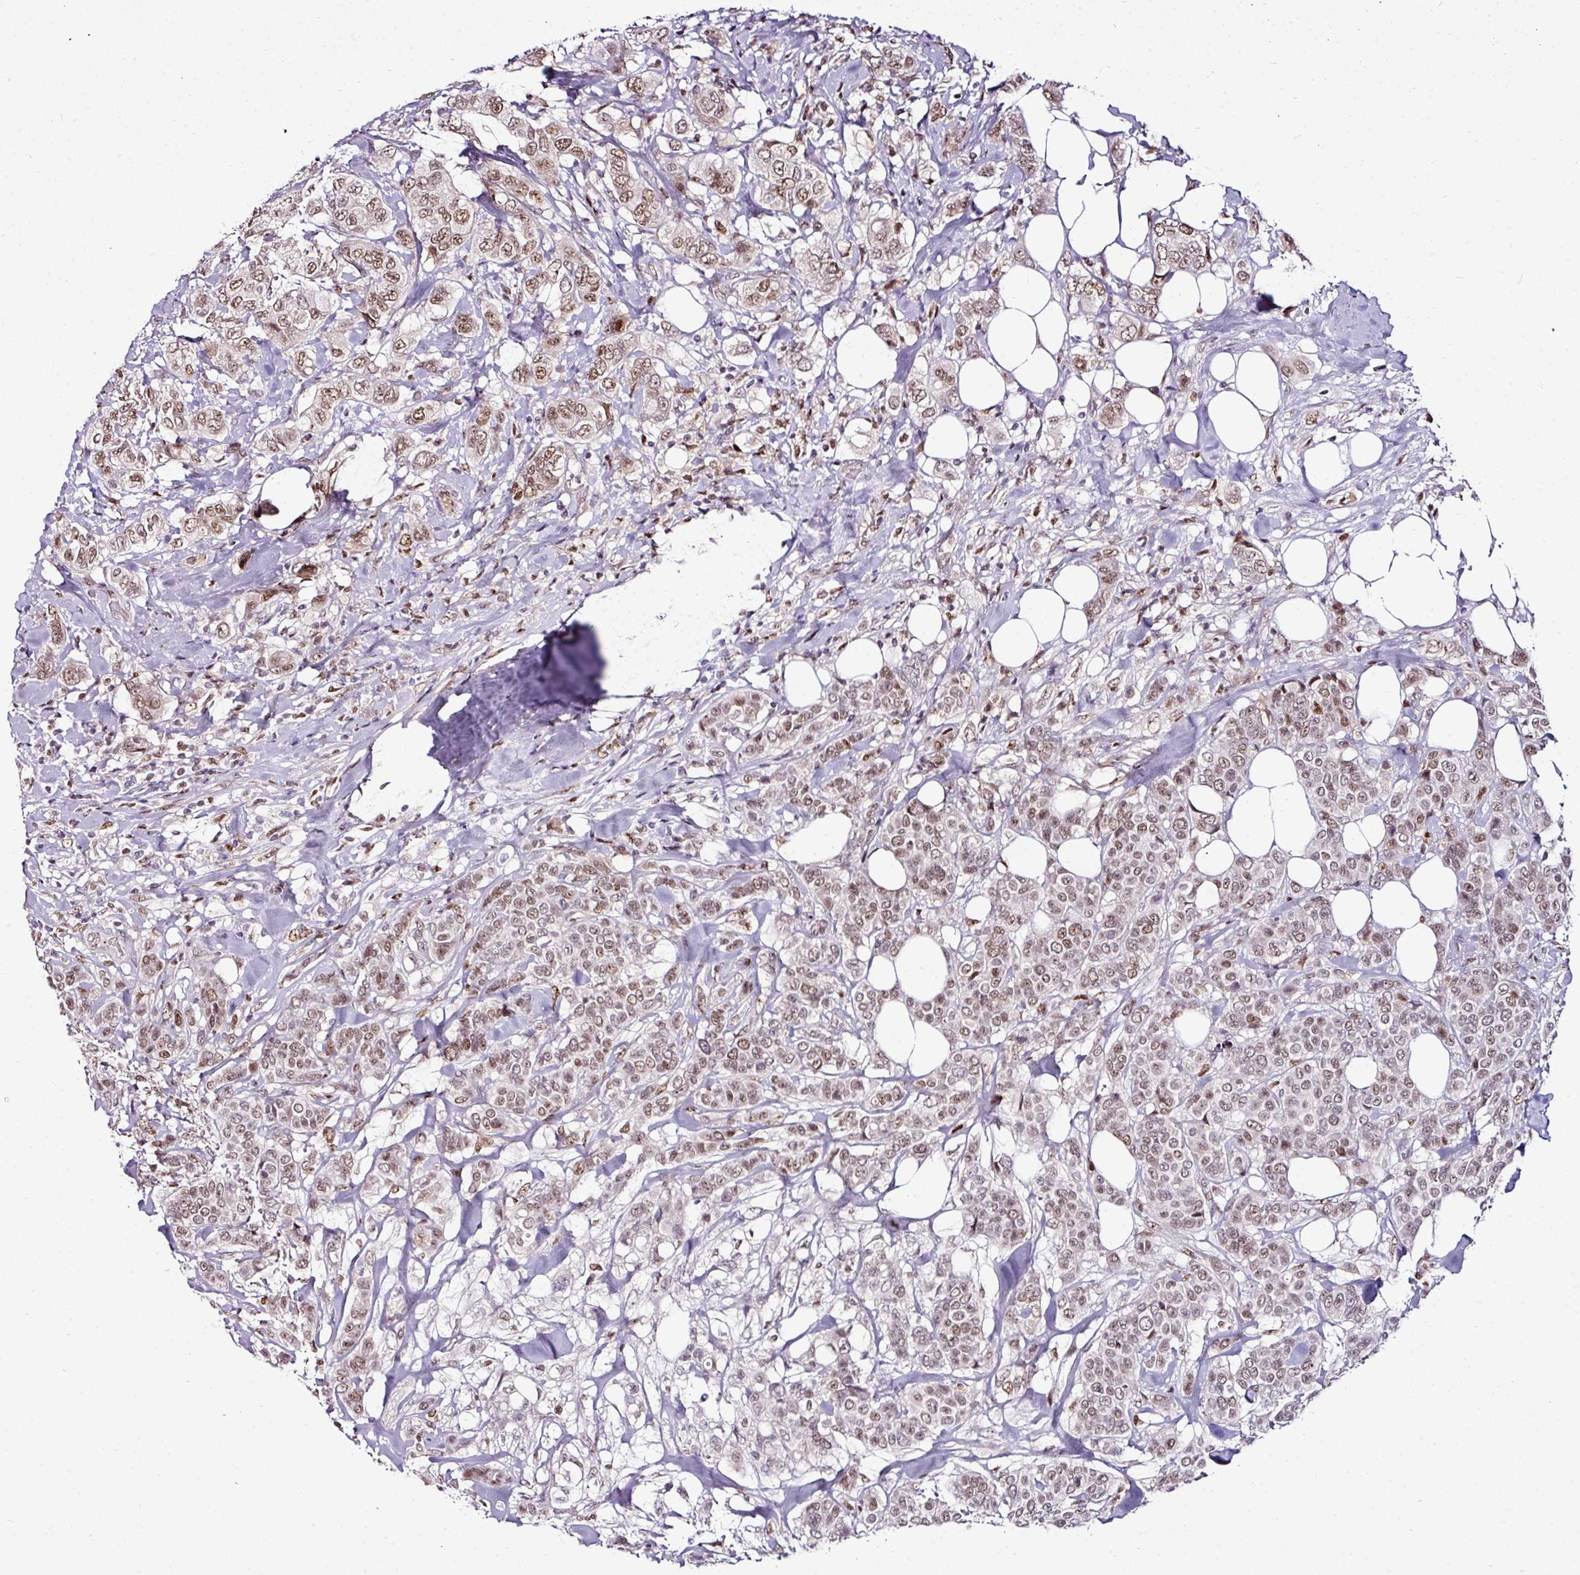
{"staining": {"intensity": "moderate", "quantity": ">75%", "location": "nuclear"}, "tissue": "breast cancer", "cell_type": "Tumor cells", "image_type": "cancer", "snomed": [{"axis": "morphology", "description": "Lobular carcinoma"}, {"axis": "topography", "description": "Breast"}], "caption": "Breast lobular carcinoma stained with IHC displays moderate nuclear positivity in approximately >75% of tumor cells. (DAB (3,3'-diaminobenzidine) IHC, brown staining for protein, blue staining for nuclei).", "gene": "KLF16", "patient": {"sex": "female", "age": 51}}